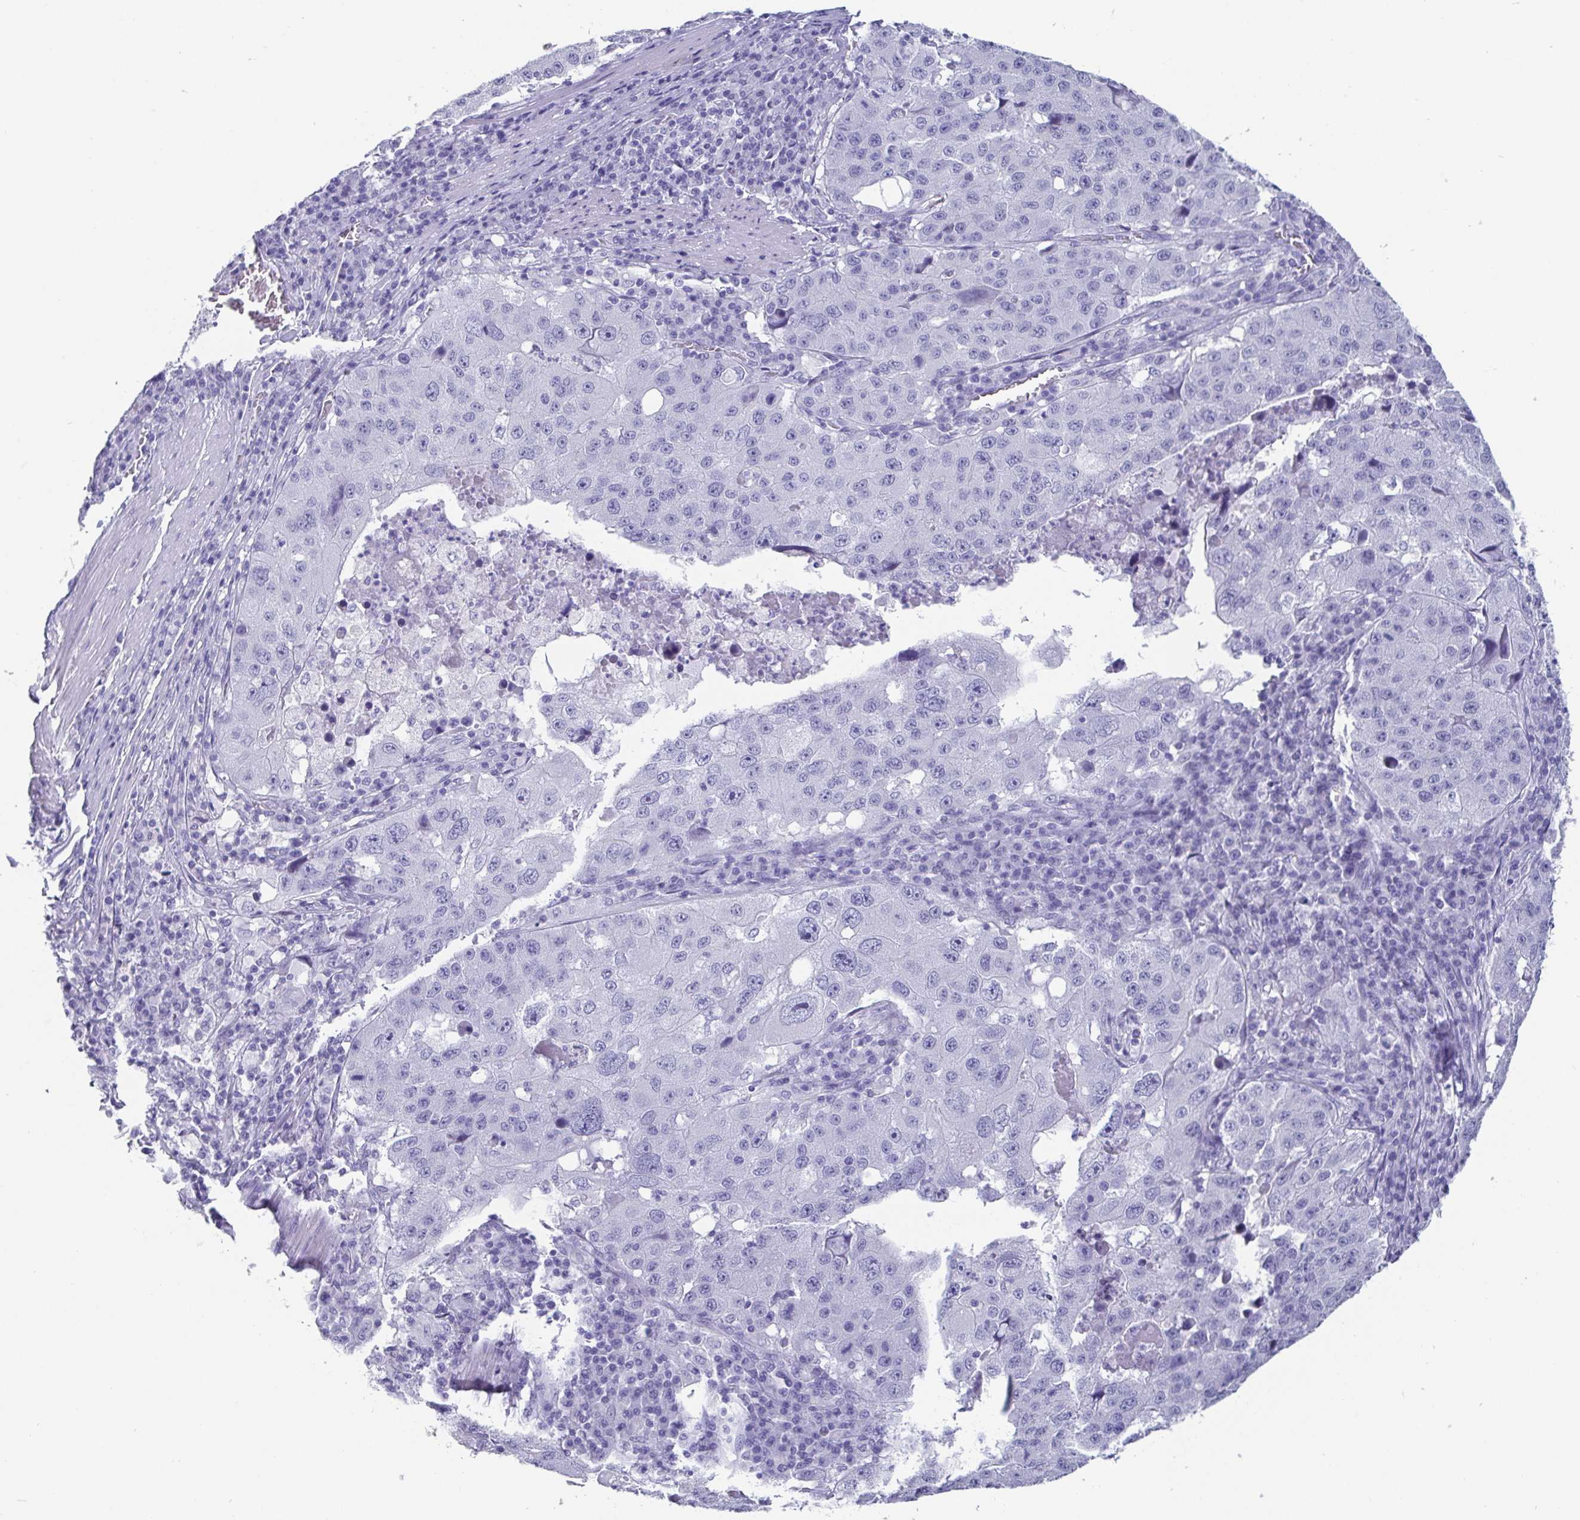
{"staining": {"intensity": "negative", "quantity": "none", "location": "none"}, "tissue": "stomach cancer", "cell_type": "Tumor cells", "image_type": "cancer", "snomed": [{"axis": "morphology", "description": "Adenocarcinoma, NOS"}, {"axis": "topography", "description": "Stomach"}], "caption": "A micrograph of stomach cancer stained for a protein shows no brown staining in tumor cells.", "gene": "SCGN", "patient": {"sex": "male", "age": 71}}